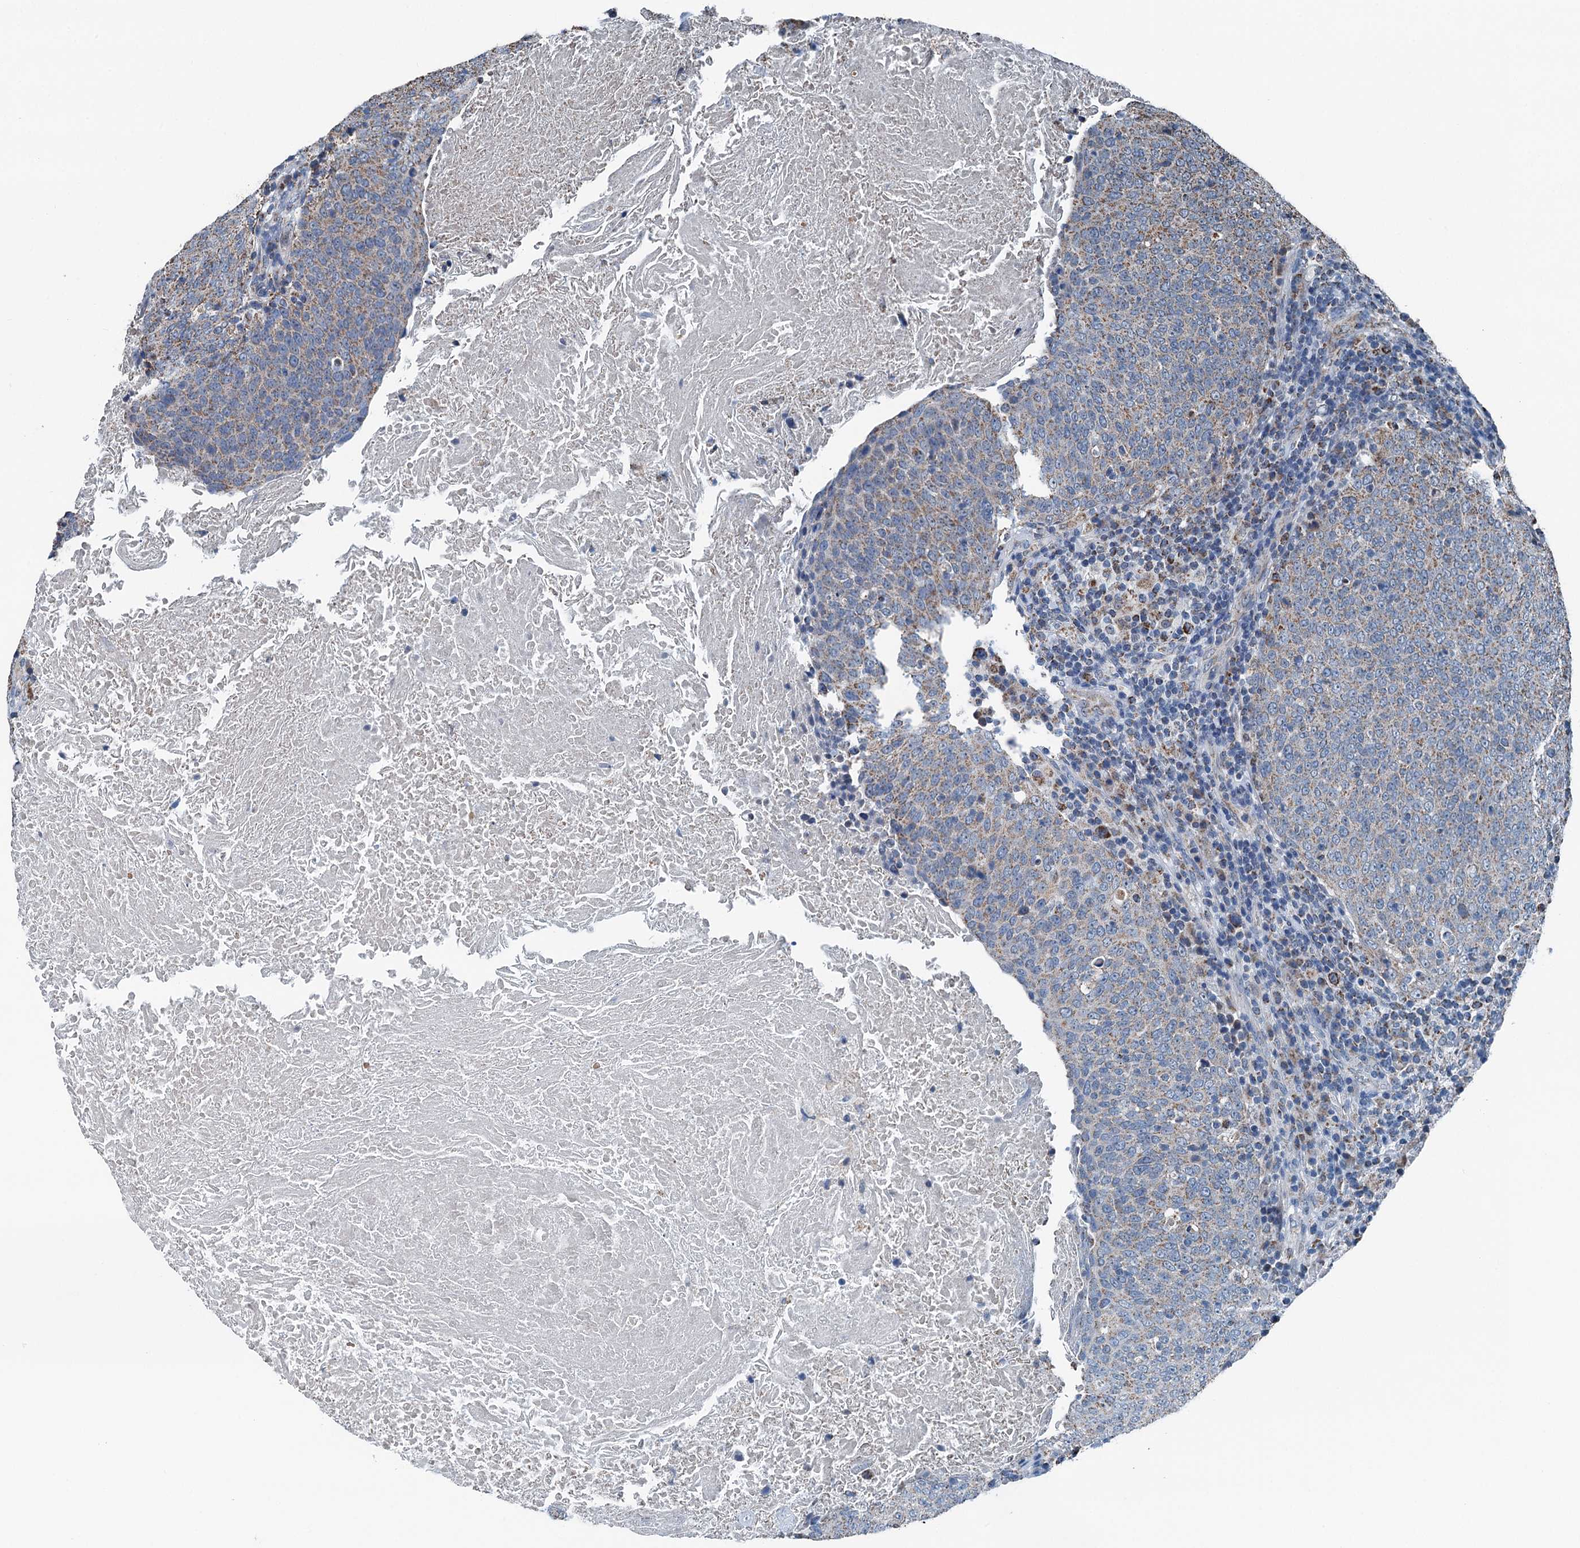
{"staining": {"intensity": "weak", "quantity": "25%-75%", "location": "cytoplasmic/membranous"}, "tissue": "head and neck cancer", "cell_type": "Tumor cells", "image_type": "cancer", "snomed": [{"axis": "morphology", "description": "Squamous cell carcinoma, NOS"}, {"axis": "morphology", "description": "Squamous cell carcinoma, metastatic, NOS"}, {"axis": "topography", "description": "Lymph node"}, {"axis": "topography", "description": "Head-Neck"}], "caption": "Weak cytoplasmic/membranous expression is appreciated in approximately 25%-75% of tumor cells in squamous cell carcinoma (head and neck).", "gene": "TRPT1", "patient": {"sex": "male", "age": 62}}